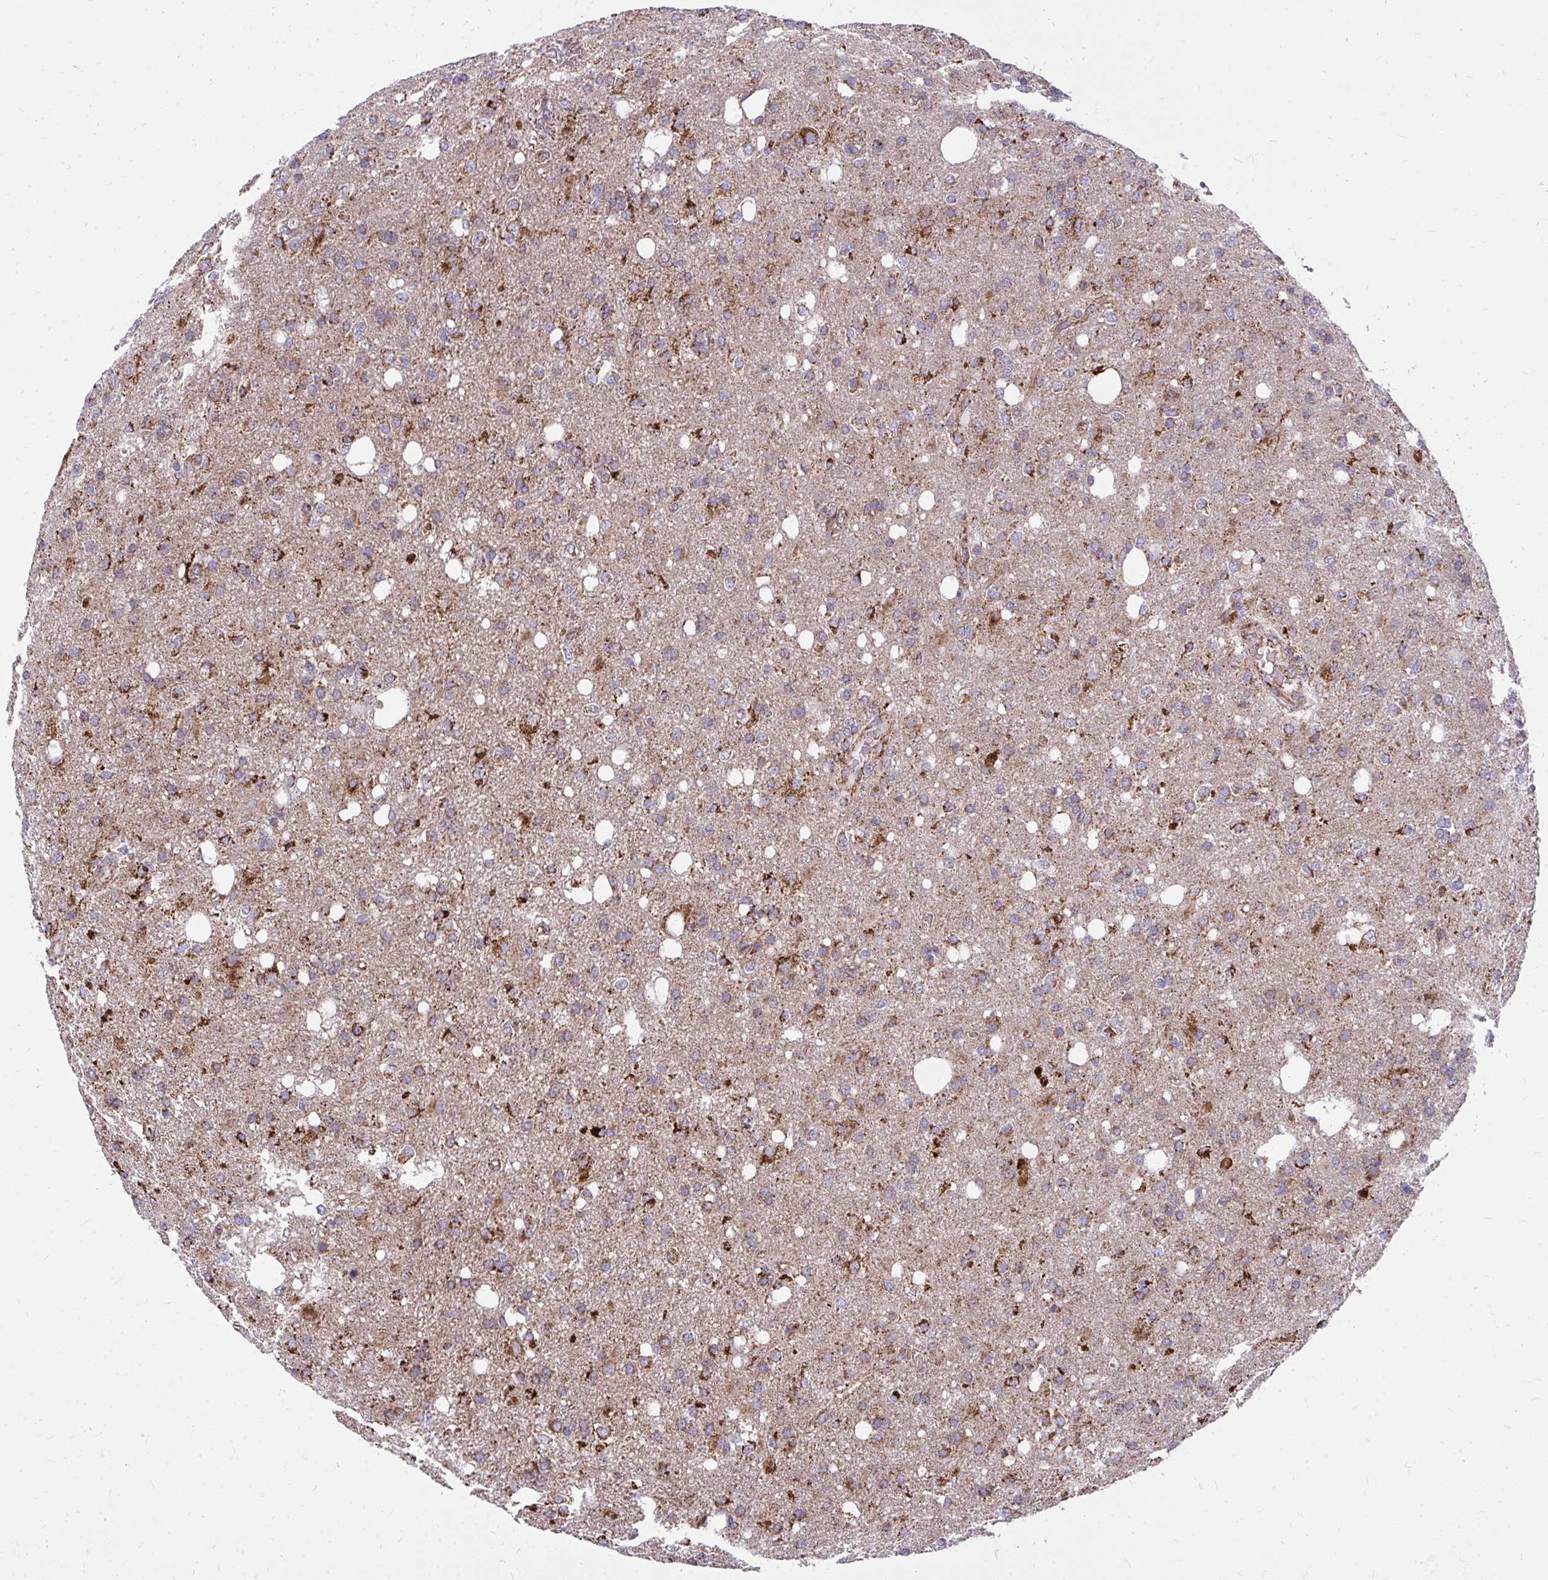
{"staining": {"intensity": "moderate", "quantity": "<25%", "location": "cytoplasmic/membranous"}, "tissue": "glioma", "cell_type": "Tumor cells", "image_type": "cancer", "snomed": [{"axis": "morphology", "description": "Glioma, malignant, Low grade"}, {"axis": "topography", "description": "Brain"}], "caption": "Tumor cells demonstrate moderate cytoplasmic/membranous expression in about <25% of cells in glioma.", "gene": "SPTBN2", "patient": {"sex": "female", "age": 58}}